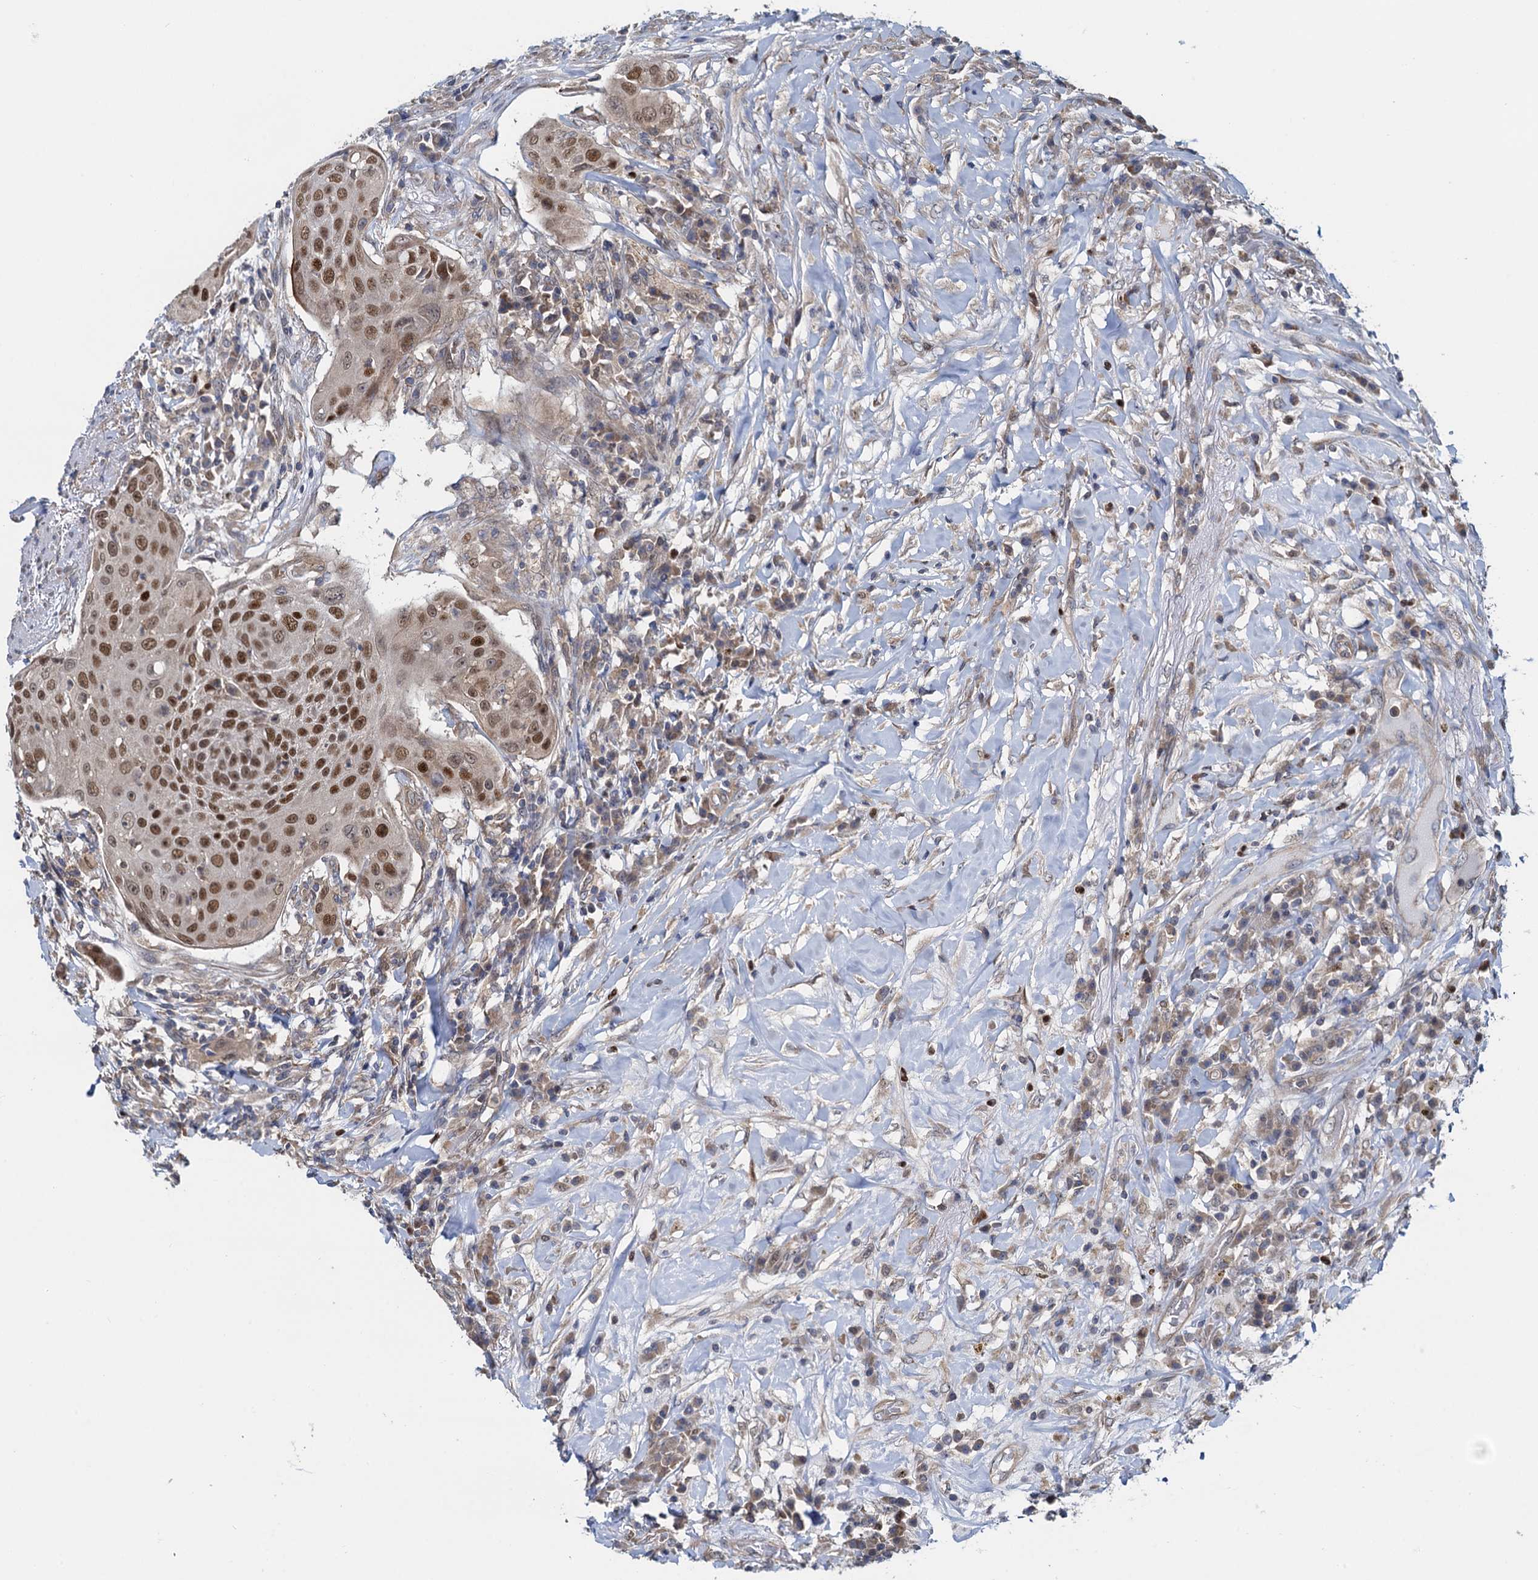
{"staining": {"intensity": "moderate", "quantity": ">75%", "location": "nuclear"}, "tissue": "urothelial cancer", "cell_type": "Tumor cells", "image_type": "cancer", "snomed": [{"axis": "morphology", "description": "Urothelial carcinoma, High grade"}, {"axis": "topography", "description": "Urinary bladder"}], "caption": "Human urothelial cancer stained with a protein marker displays moderate staining in tumor cells.", "gene": "RNF125", "patient": {"sex": "female", "age": 63}}